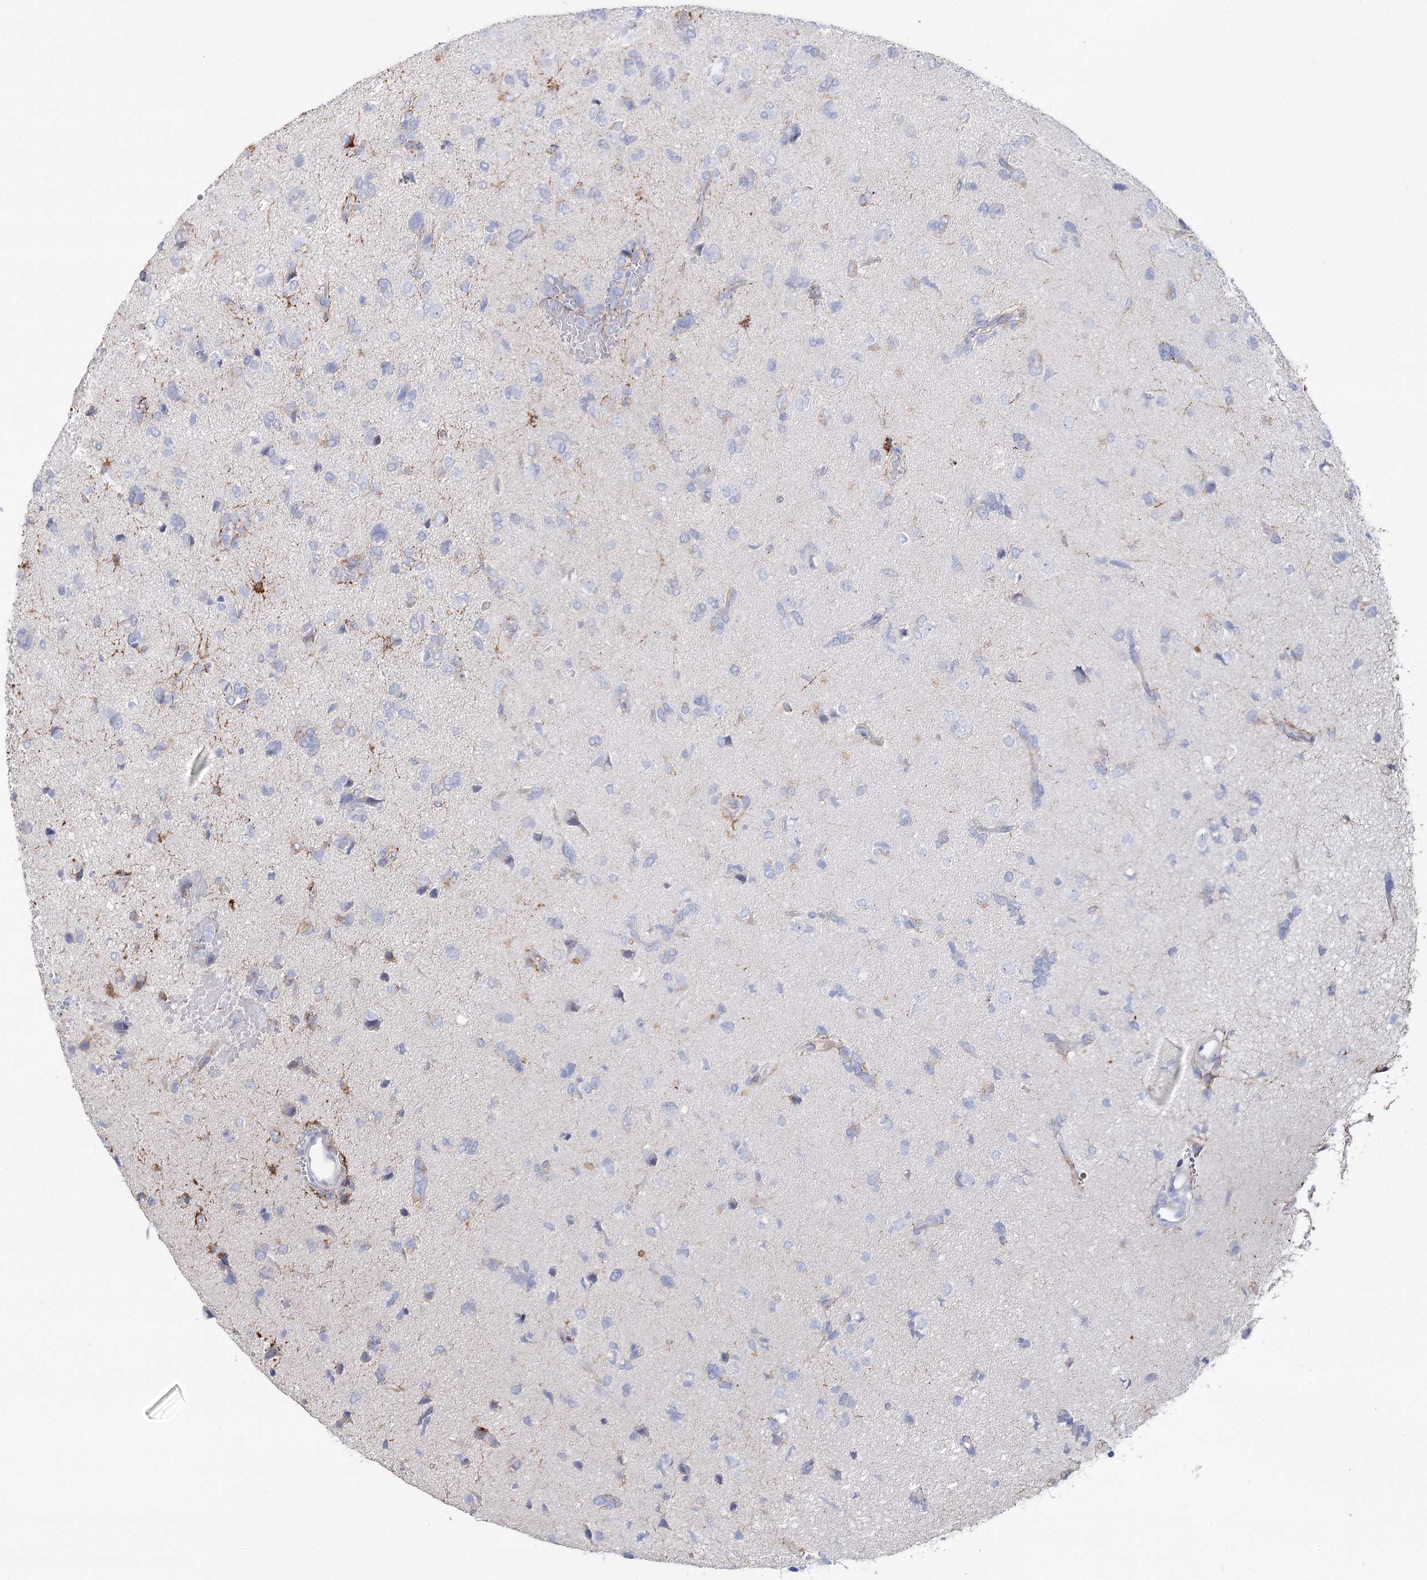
{"staining": {"intensity": "negative", "quantity": "none", "location": "none"}, "tissue": "glioma", "cell_type": "Tumor cells", "image_type": "cancer", "snomed": [{"axis": "morphology", "description": "Glioma, malignant, High grade"}, {"axis": "topography", "description": "Brain"}], "caption": "IHC micrograph of human glioma stained for a protein (brown), which demonstrates no staining in tumor cells. Nuclei are stained in blue.", "gene": "SLC3A1", "patient": {"sex": "female", "age": 59}}